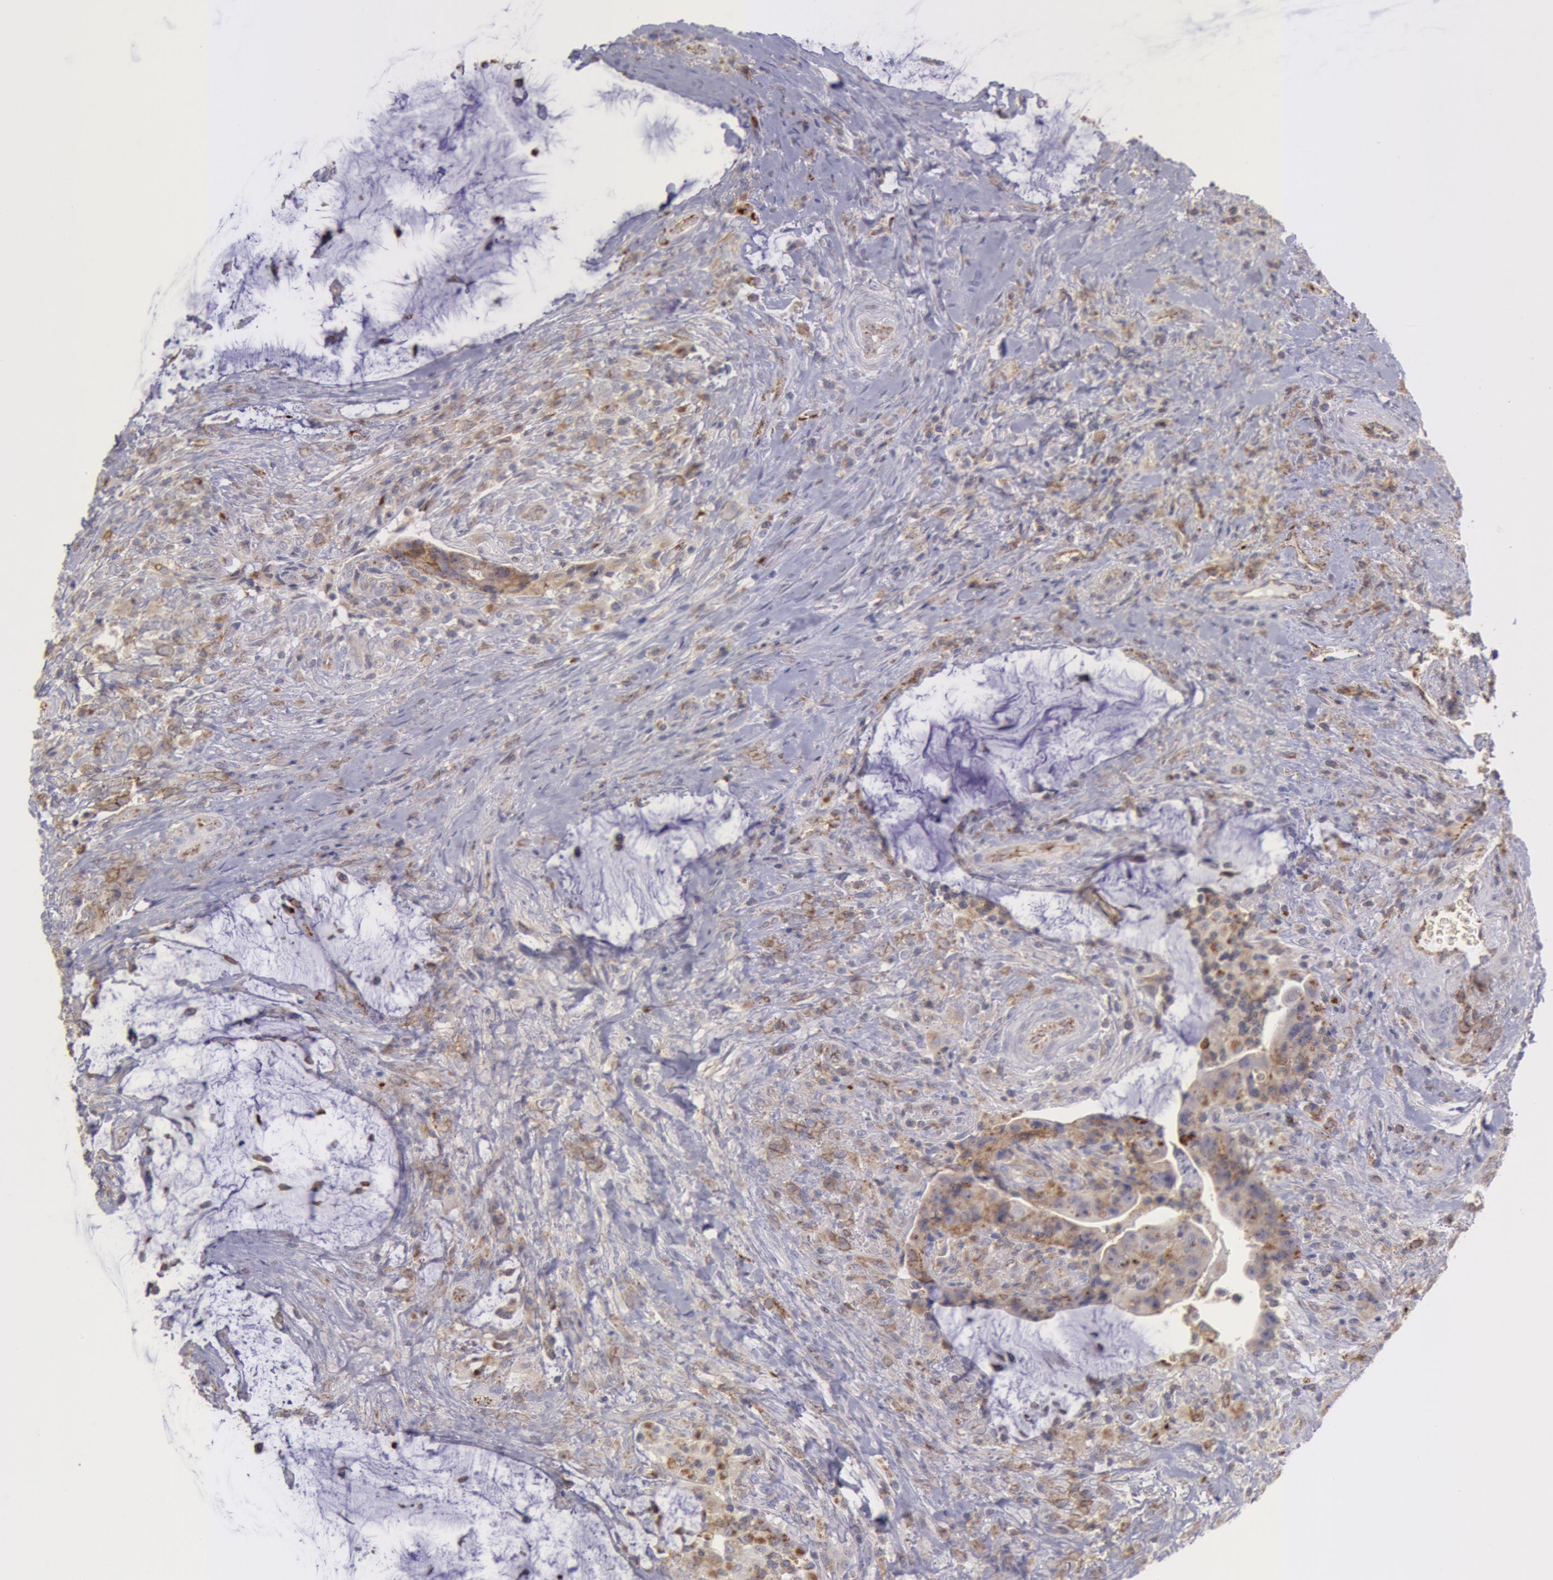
{"staining": {"intensity": "weak", "quantity": ">75%", "location": "cytoplasmic/membranous"}, "tissue": "colorectal cancer", "cell_type": "Tumor cells", "image_type": "cancer", "snomed": [{"axis": "morphology", "description": "Adenocarcinoma, NOS"}, {"axis": "topography", "description": "Rectum"}], "caption": "DAB immunohistochemical staining of colorectal cancer reveals weak cytoplasmic/membranous protein staining in approximately >75% of tumor cells.", "gene": "FLOT2", "patient": {"sex": "female", "age": 71}}